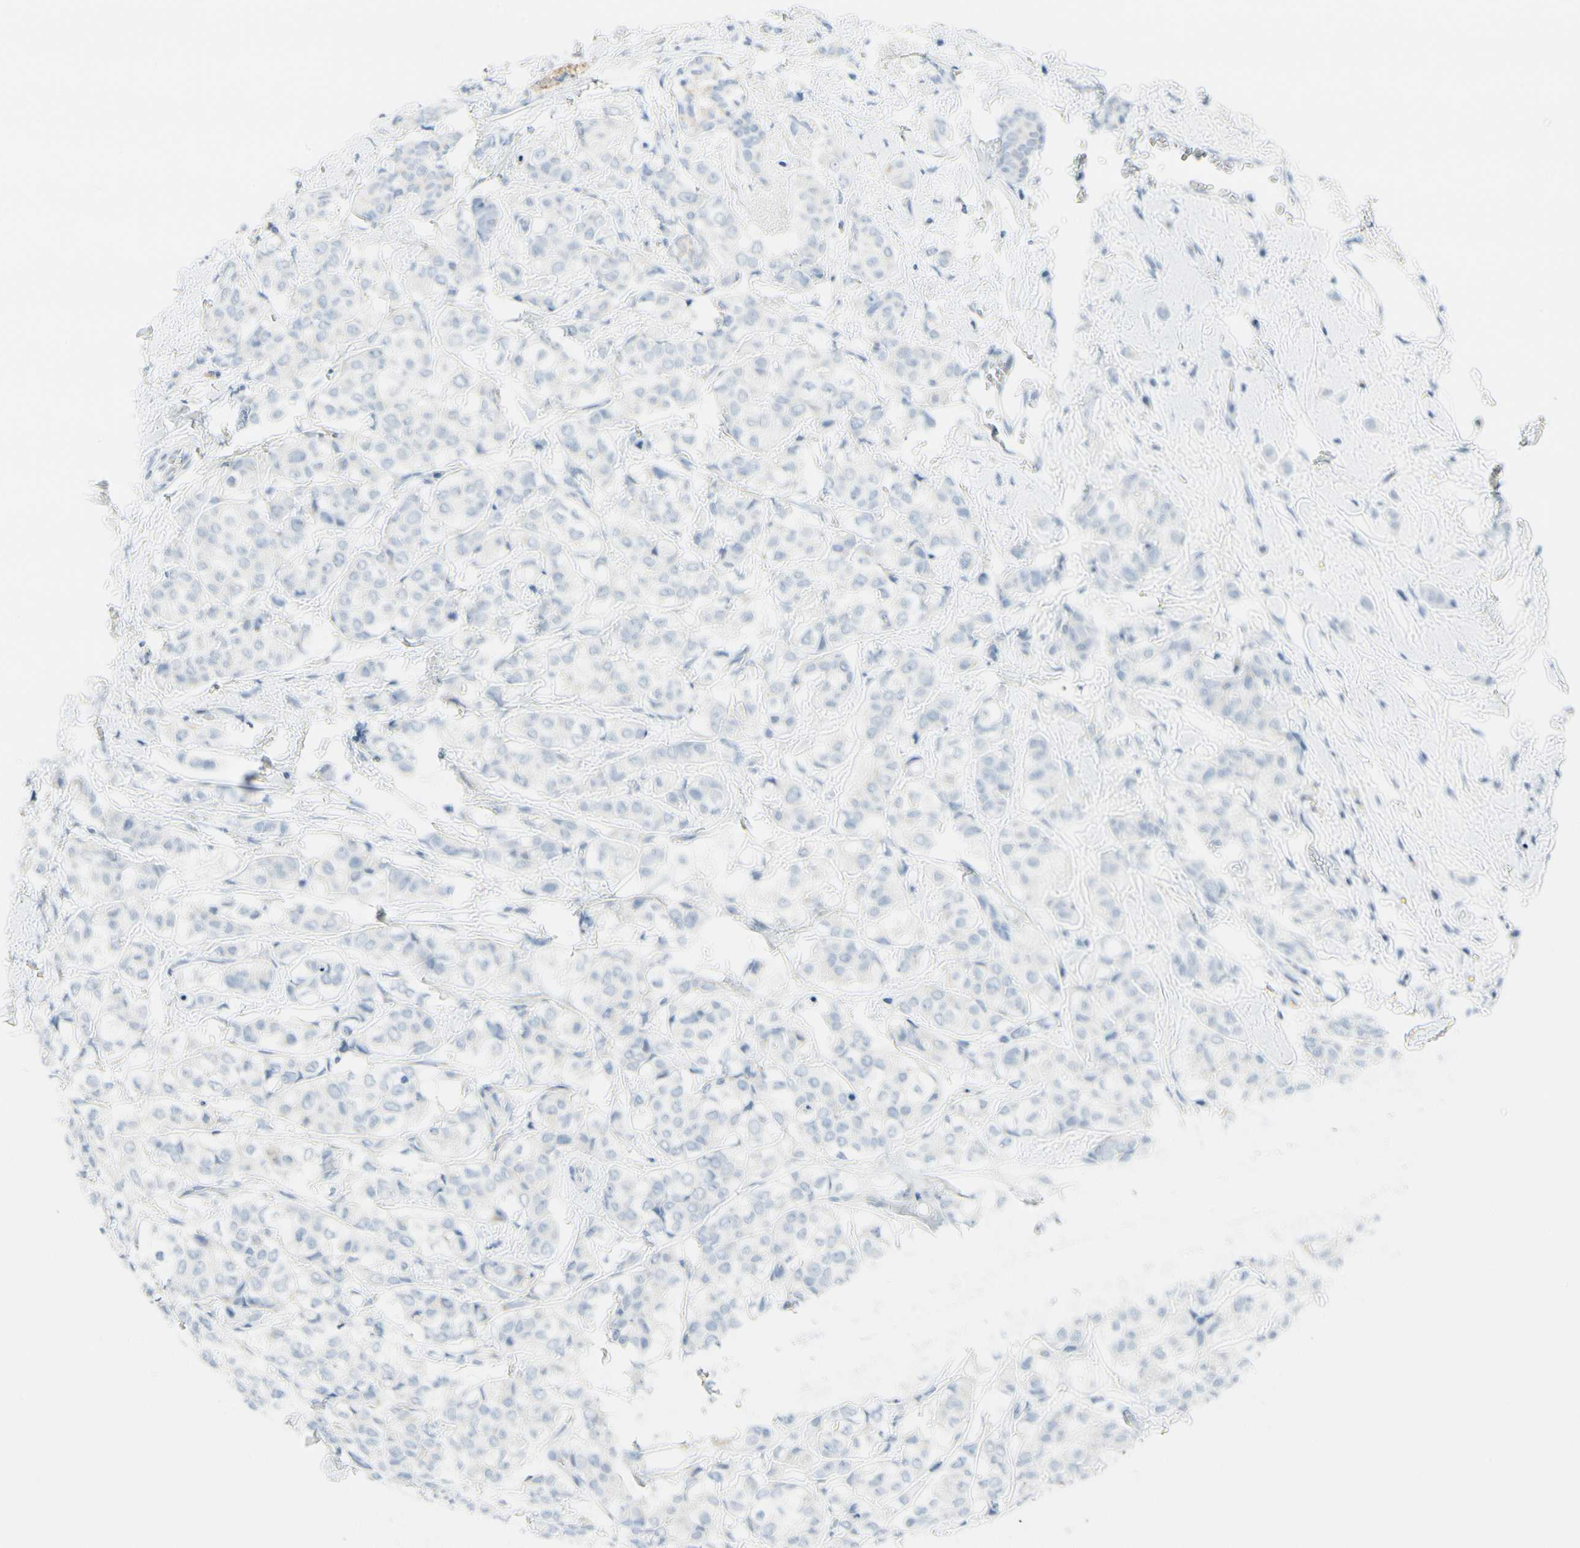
{"staining": {"intensity": "weak", "quantity": "<25%", "location": "cytoplasmic/membranous"}, "tissue": "breast cancer", "cell_type": "Tumor cells", "image_type": "cancer", "snomed": [{"axis": "morphology", "description": "Lobular carcinoma"}, {"axis": "topography", "description": "Breast"}], "caption": "A histopathology image of human lobular carcinoma (breast) is negative for staining in tumor cells.", "gene": "ABCA3", "patient": {"sex": "female", "age": 60}}